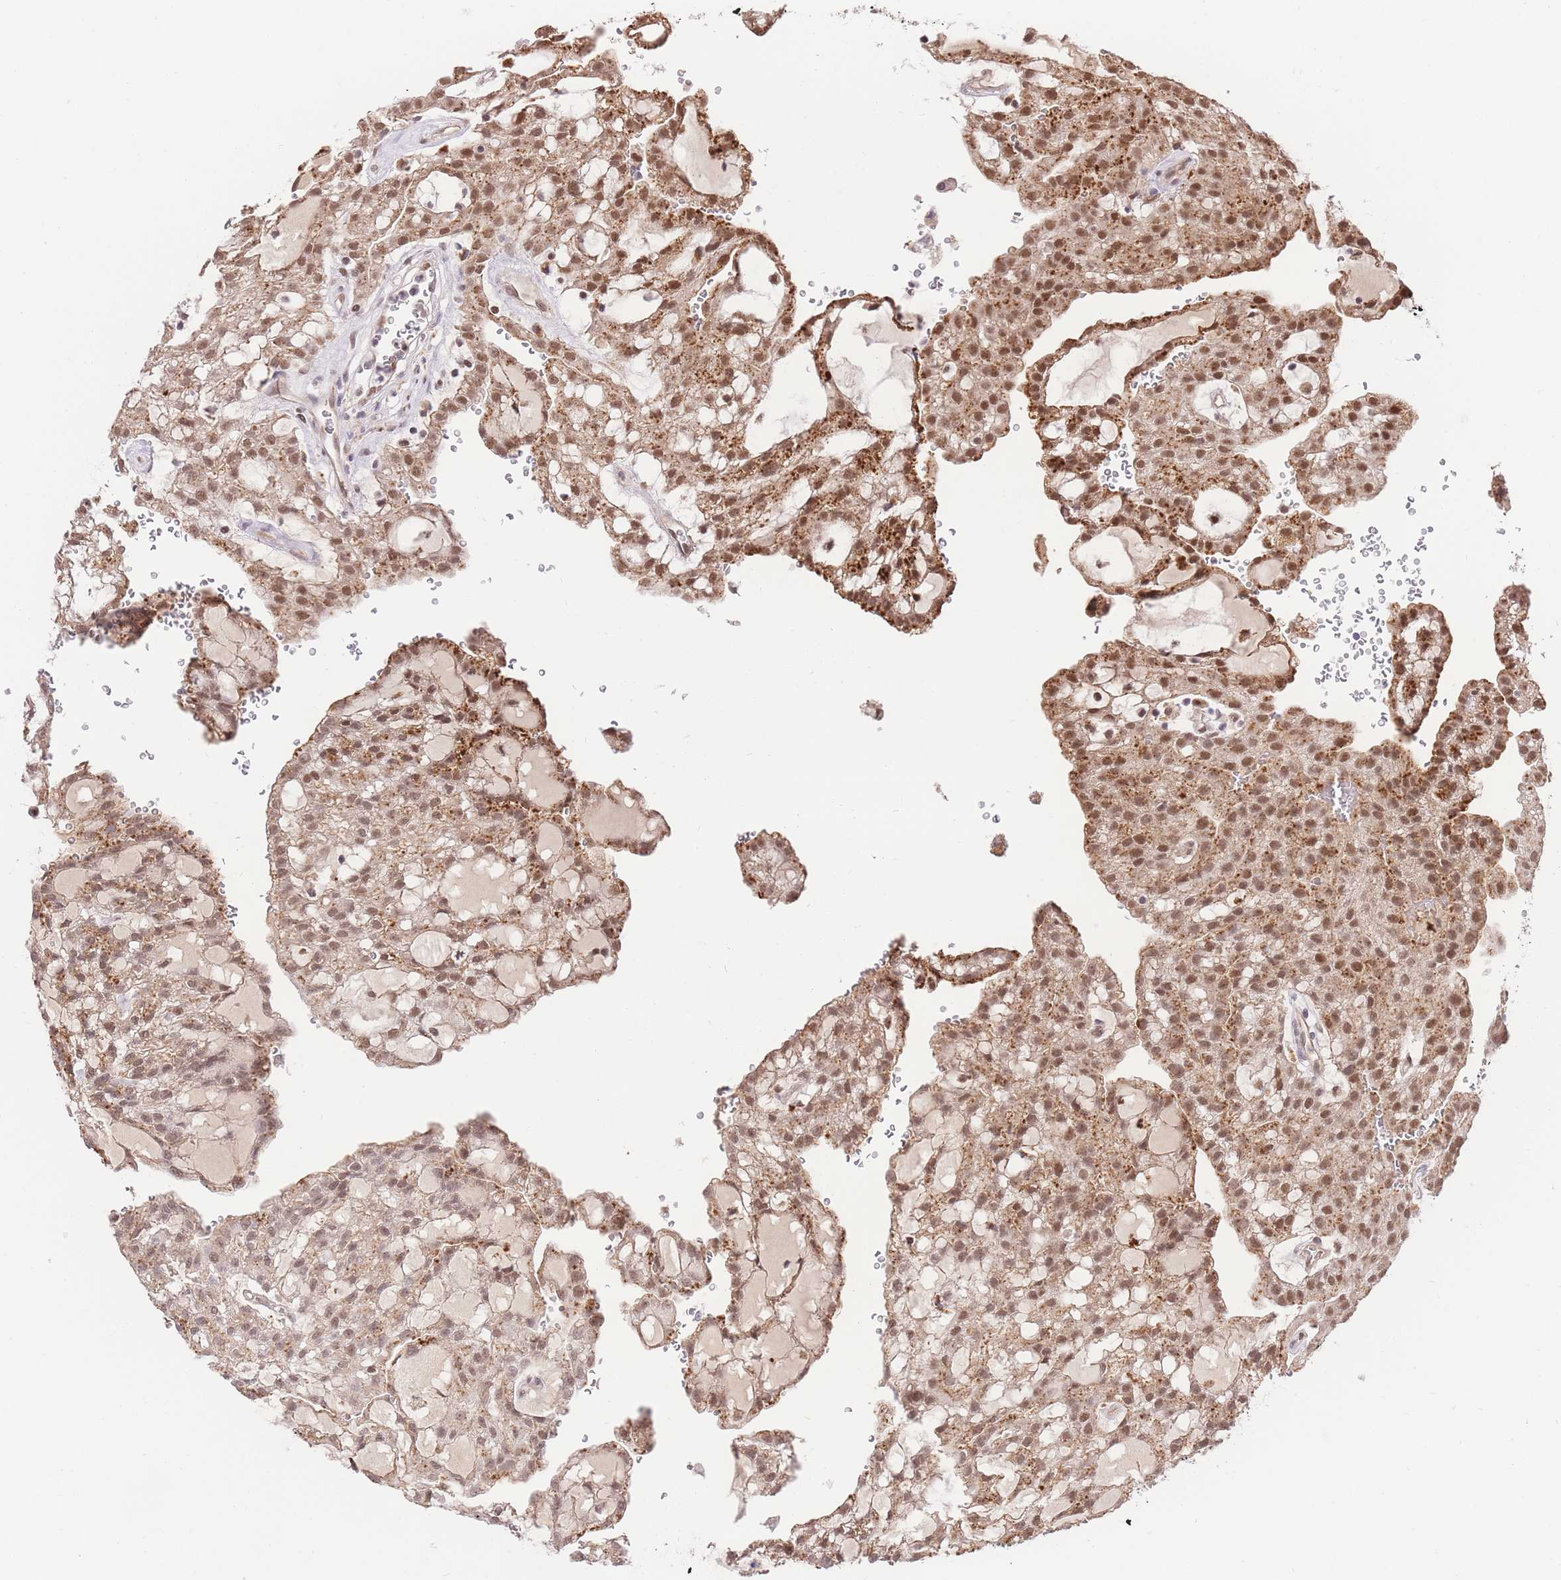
{"staining": {"intensity": "moderate", "quantity": "25%-75%", "location": "nuclear"}, "tissue": "renal cancer", "cell_type": "Tumor cells", "image_type": "cancer", "snomed": [{"axis": "morphology", "description": "Adenocarcinoma, NOS"}, {"axis": "topography", "description": "Kidney"}], "caption": "Human renal cancer (adenocarcinoma) stained with a brown dye reveals moderate nuclear positive expression in about 25%-75% of tumor cells.", "gene": "UBXN7", "patient": {"sex": "male", "age": 63}}